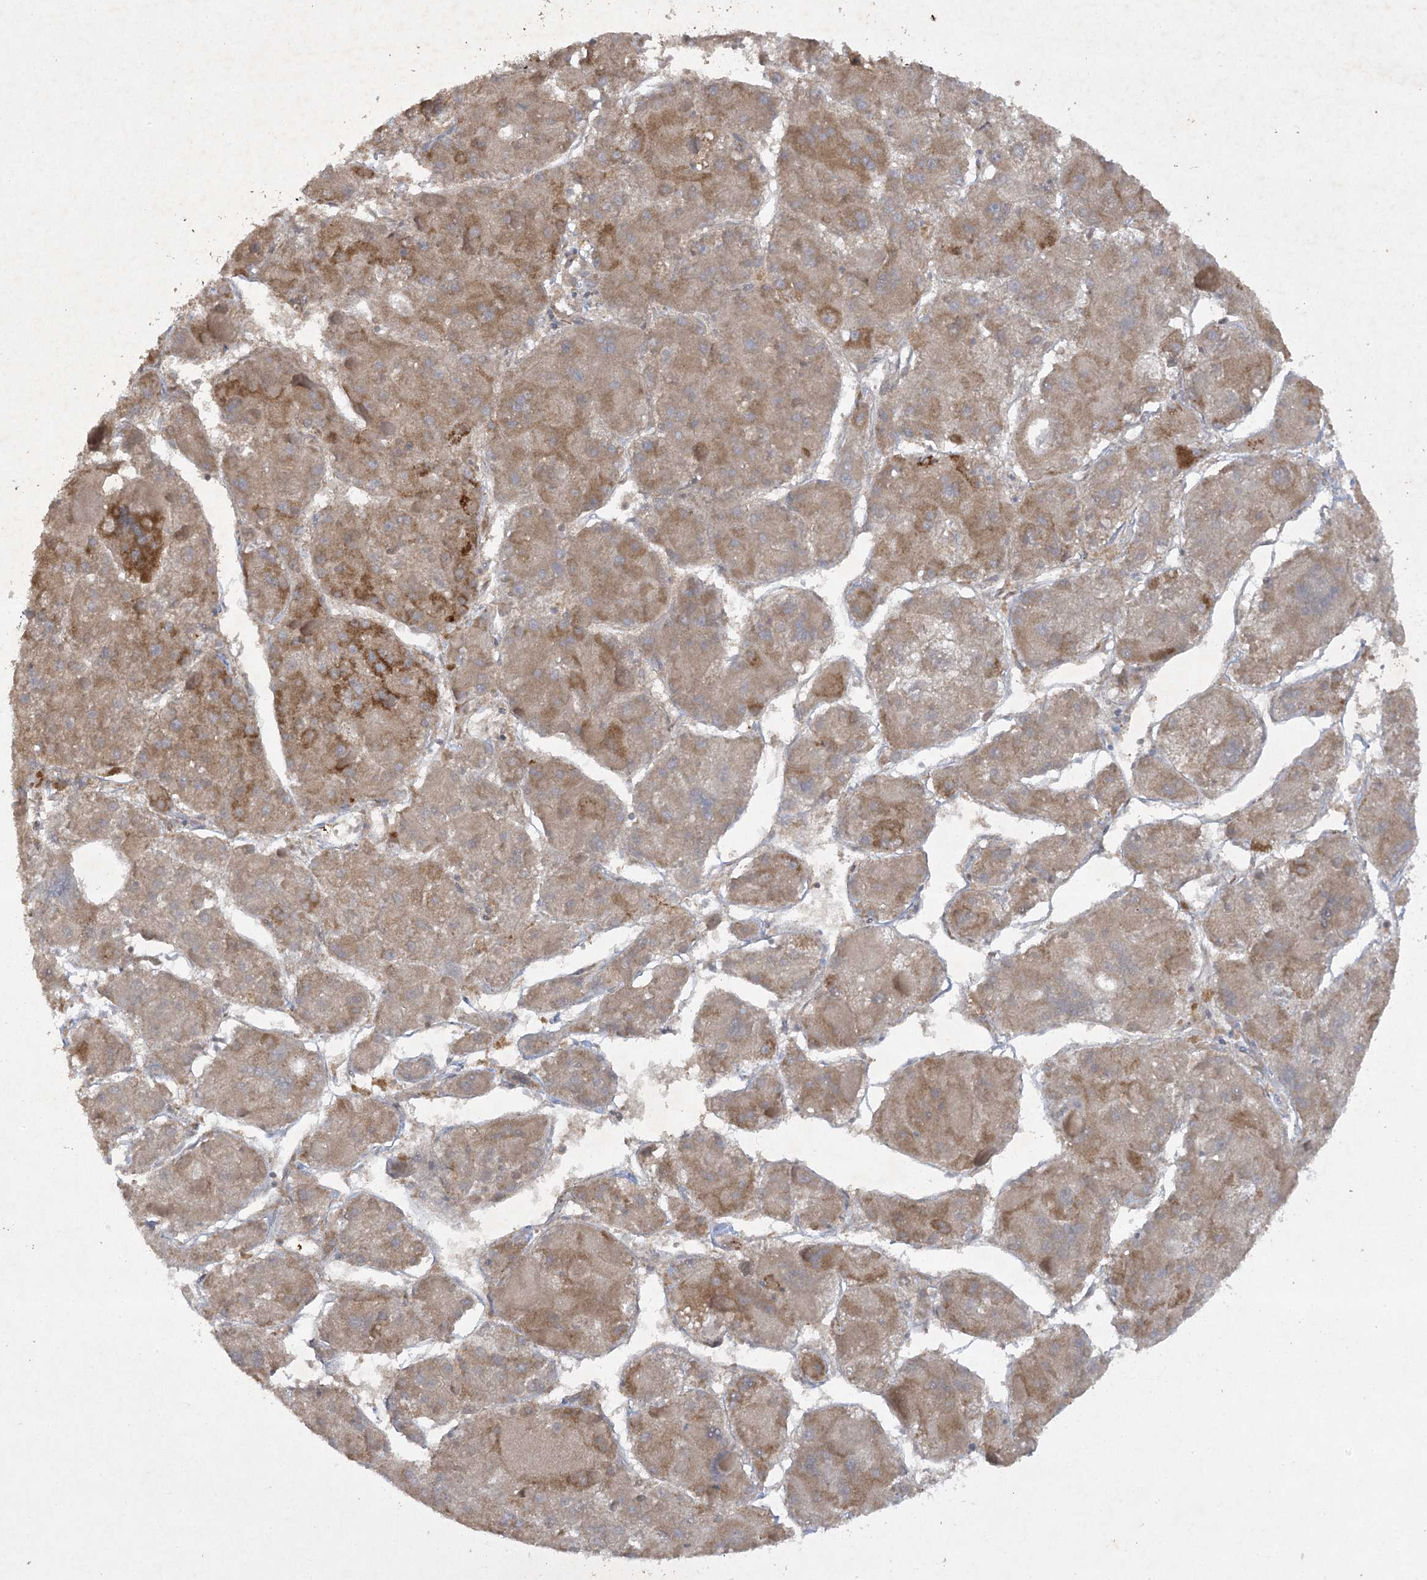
{"staining": {"intensity": "moderate", "quantity": ">75%", "location": "cytoplasmic/membranous"}, "tissue": "liver cancer", "cell_type": "Tumor cells", "image_type": "cancer", "snomed": [{"axis": "morphology", "description": "Carcinoma, Hepatocellular, NOS"}, {"axis": "topography", "description": "Liver"}], "caption": "The micrograph exhibits immunohistochemical staining of liver cancer (hepatocellular carcinoma). There is moderate cytoplasmic/membranous positivity is identified in about >75% of tumor cells.", "gene": "TRAF3IP1", "patient": {"sex": "female", "age": 73}}